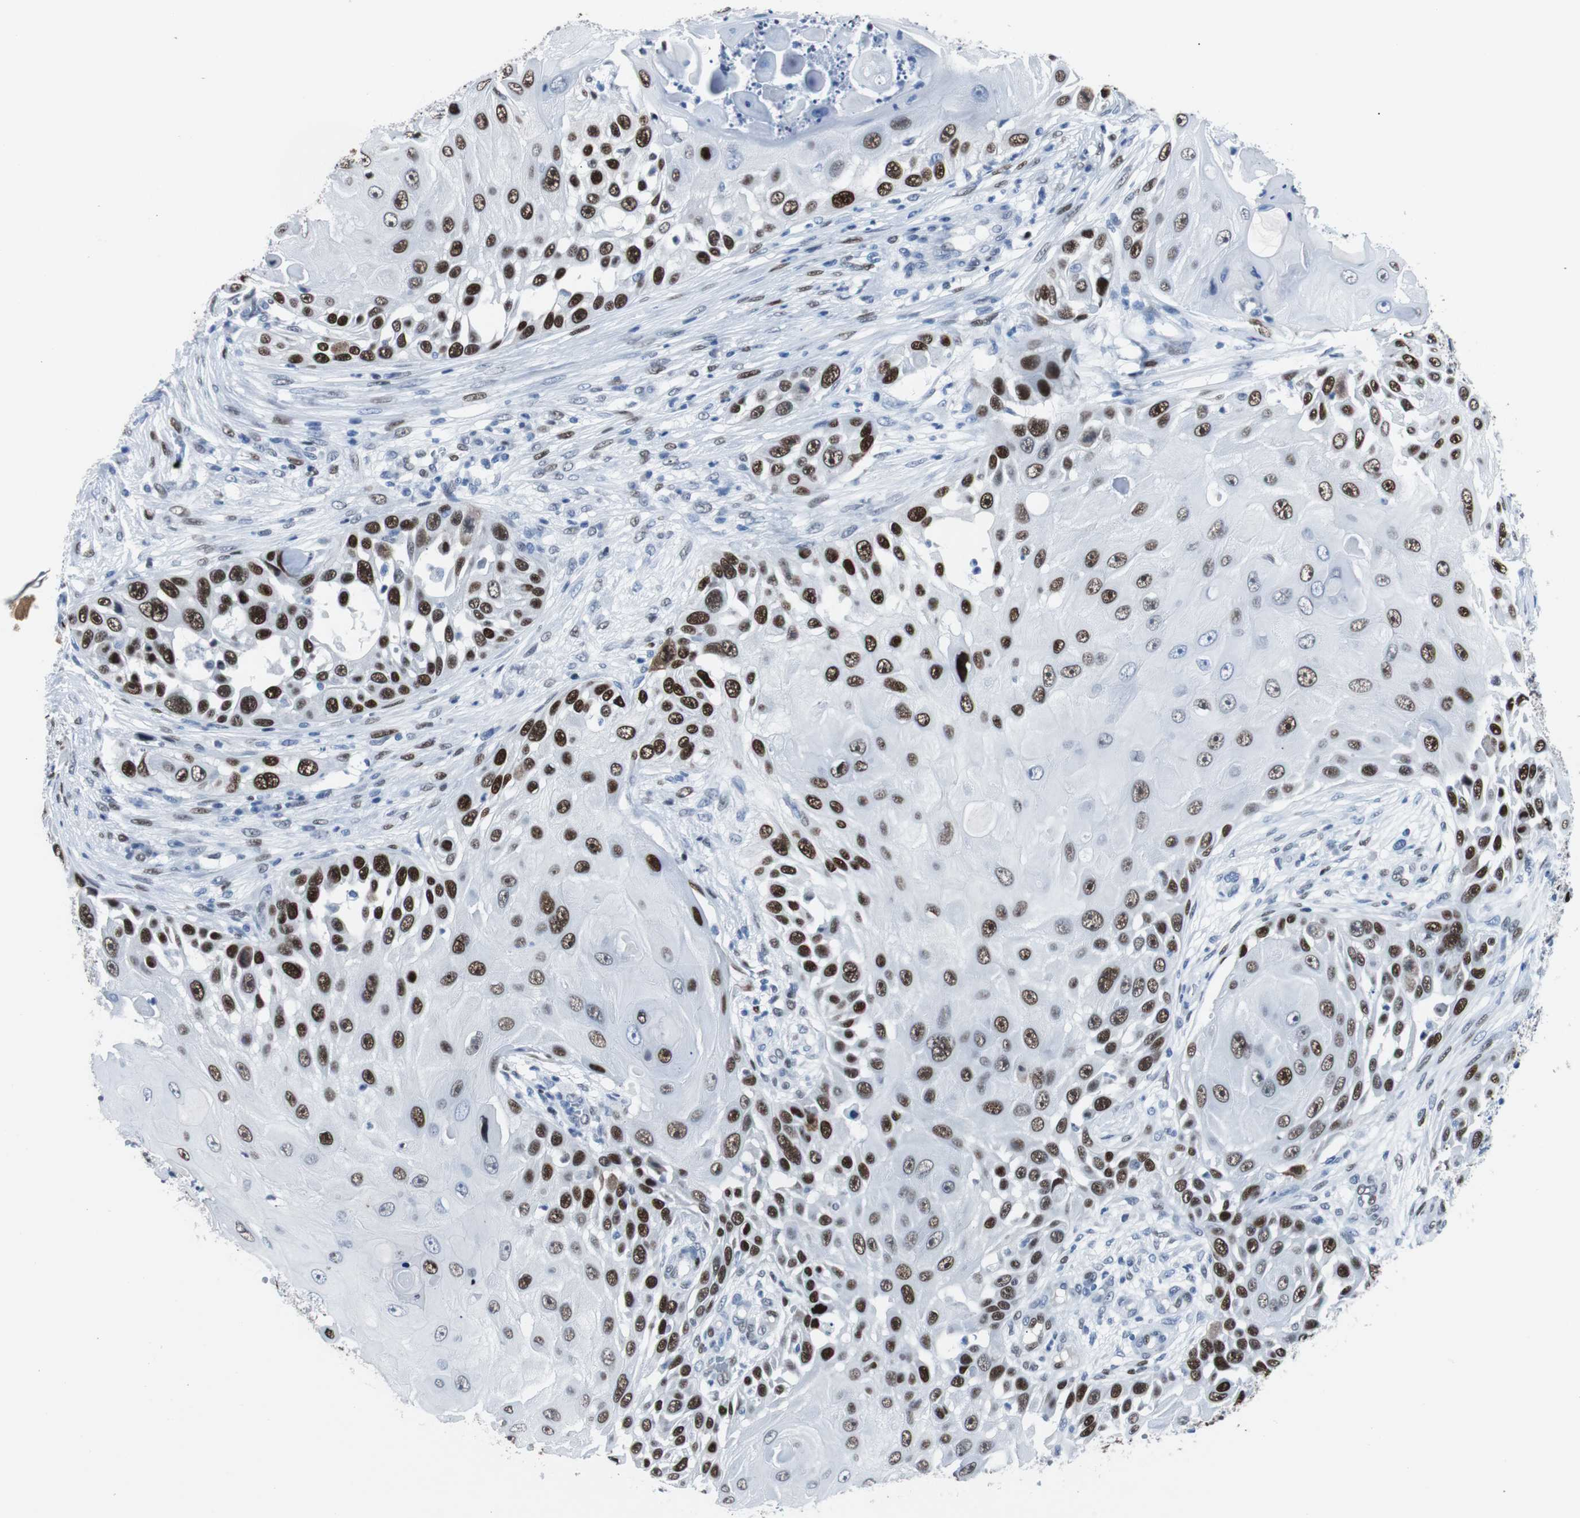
{"staining": {"intensity": "strong", "quantity": ">75%", "location": "nuclear"}, "tissue": "skin cancer", "cell_type": "Tumor cells", "image_type": "cancer", "snomed": [{"axis": "morphology", "description": "Squamous cell carcinoma, NOS"}, {"axis": "topography", "description": "Skin"}], "caption": "Strong nuclear positivity is appreciated in approximately >75% of tumor cells in skin squamous cell carcinoma. (Stains: DAB (3,3'-diaminobenzidine) in brown, nuclei in blue, Microscopy: brightfield microscopy at high magnification).", "gene": "JUN", "patient": {"sex": "female", "age": 44}}